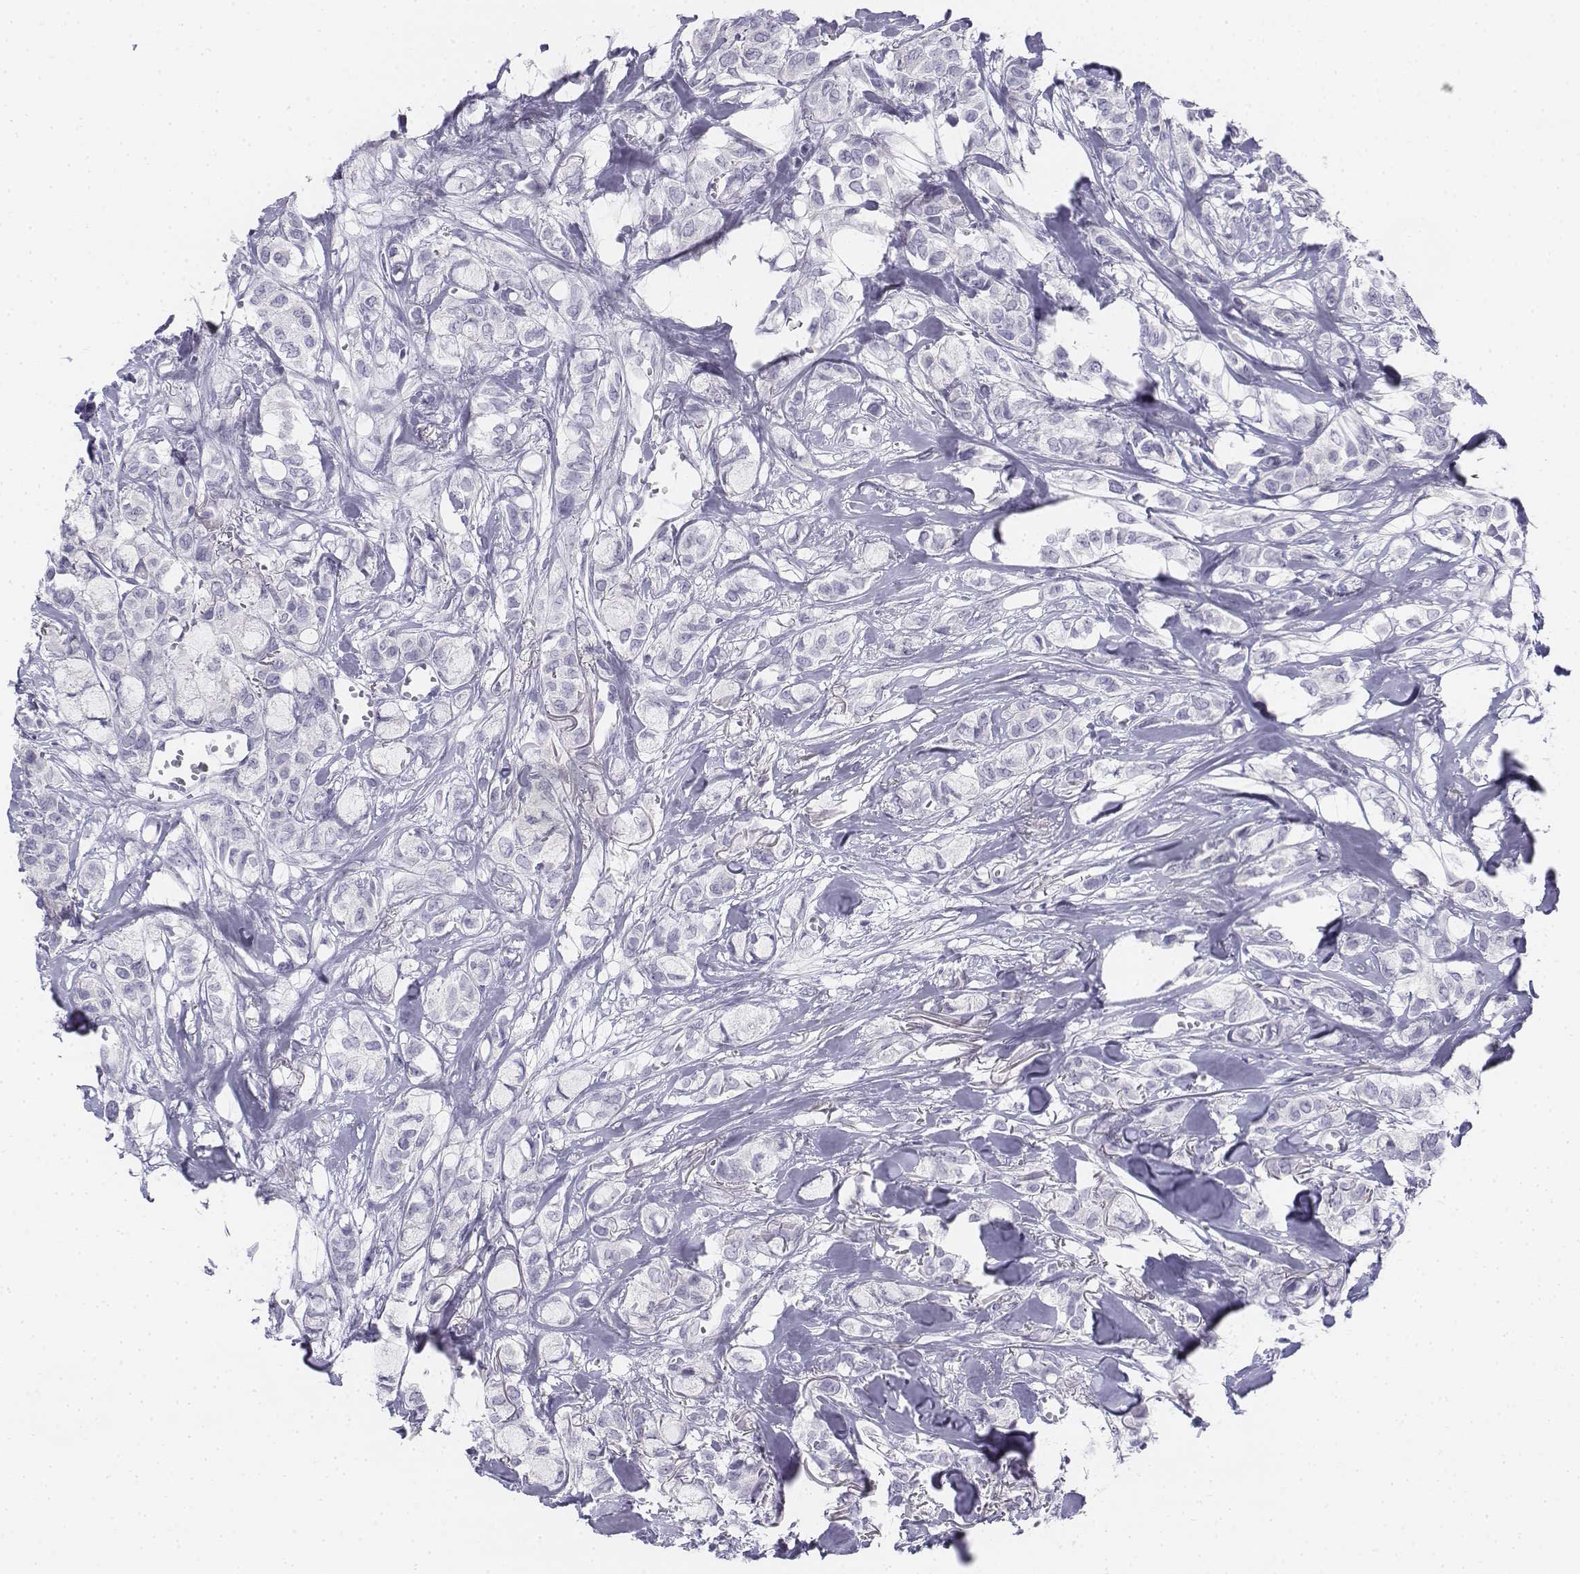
{"staining": {"intensity": "negative", "quantity": "none", "location": "none"}, "tissue": "breast cancer", "cell_type": "Tumor cells", "image_type": "cancer", "snomed": [{"axis": "morphology", "description": "Duct carcinoma"}, {"axis": "topography", "description": "Breast"}], "caption": "This is an immunohistochemistry histopathology image of breast cancer. There is no positivity in tumor cells.", "gene": "TH", "patient": {"sex": "female", "age": 85}}